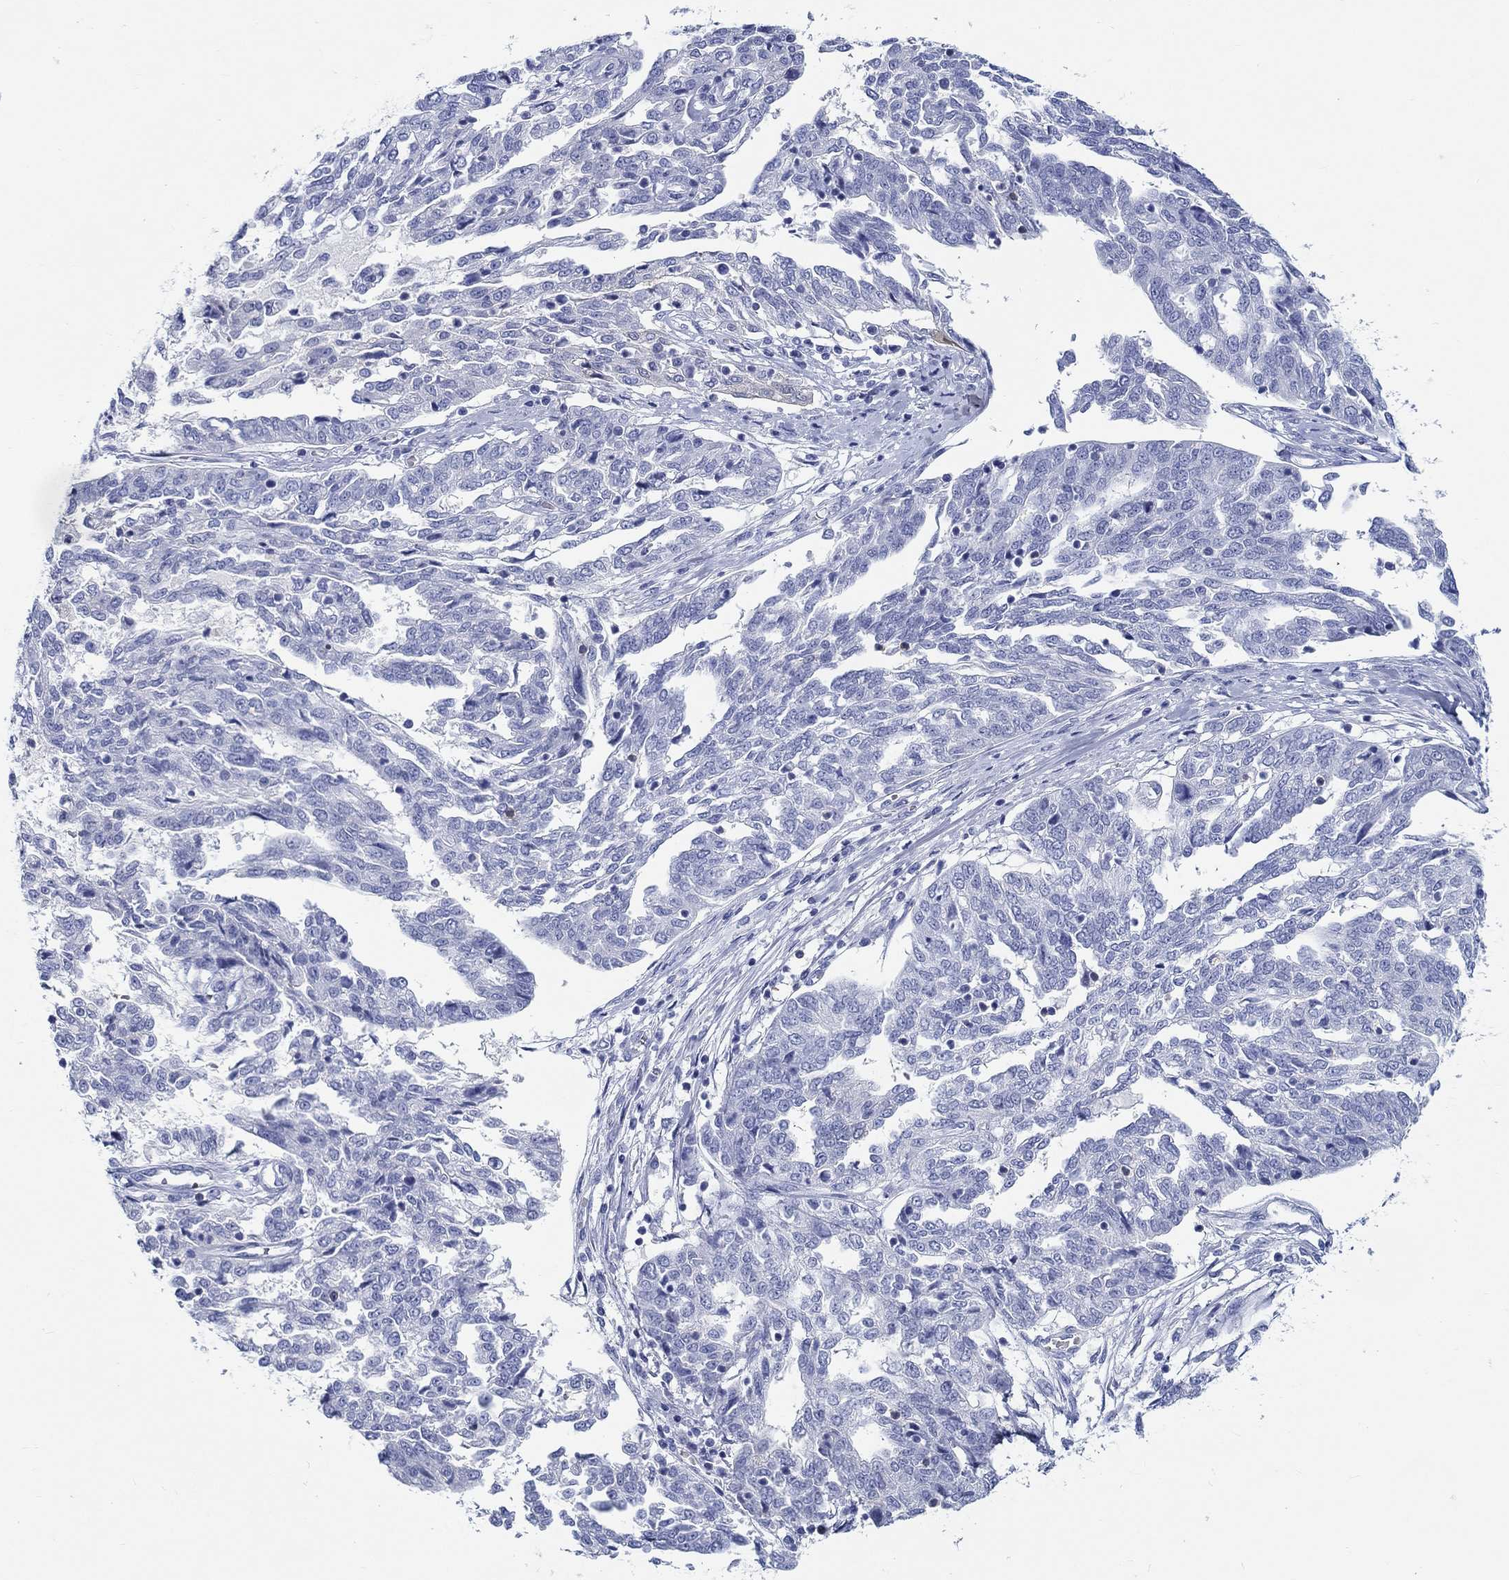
{"staining": {"intensity": "negative", "quantity": "none", "location": "none"}, "tissue": "ovarian cancer", "cell_type": "Tumor cells", "image_type": "cancer", "snomed": [{"axis": "morphology", "description": "Cystadenocarcinoma, serous, NOS"}, {"axis": "topography", "description": "Ovary"}], "caption": "Image shows no protein staining in tumor cells of serous cystadenocarcinoma (ovarian) tissue.", "gene": "FBXO2", "patient": {"sex": "female", "age": 67}}